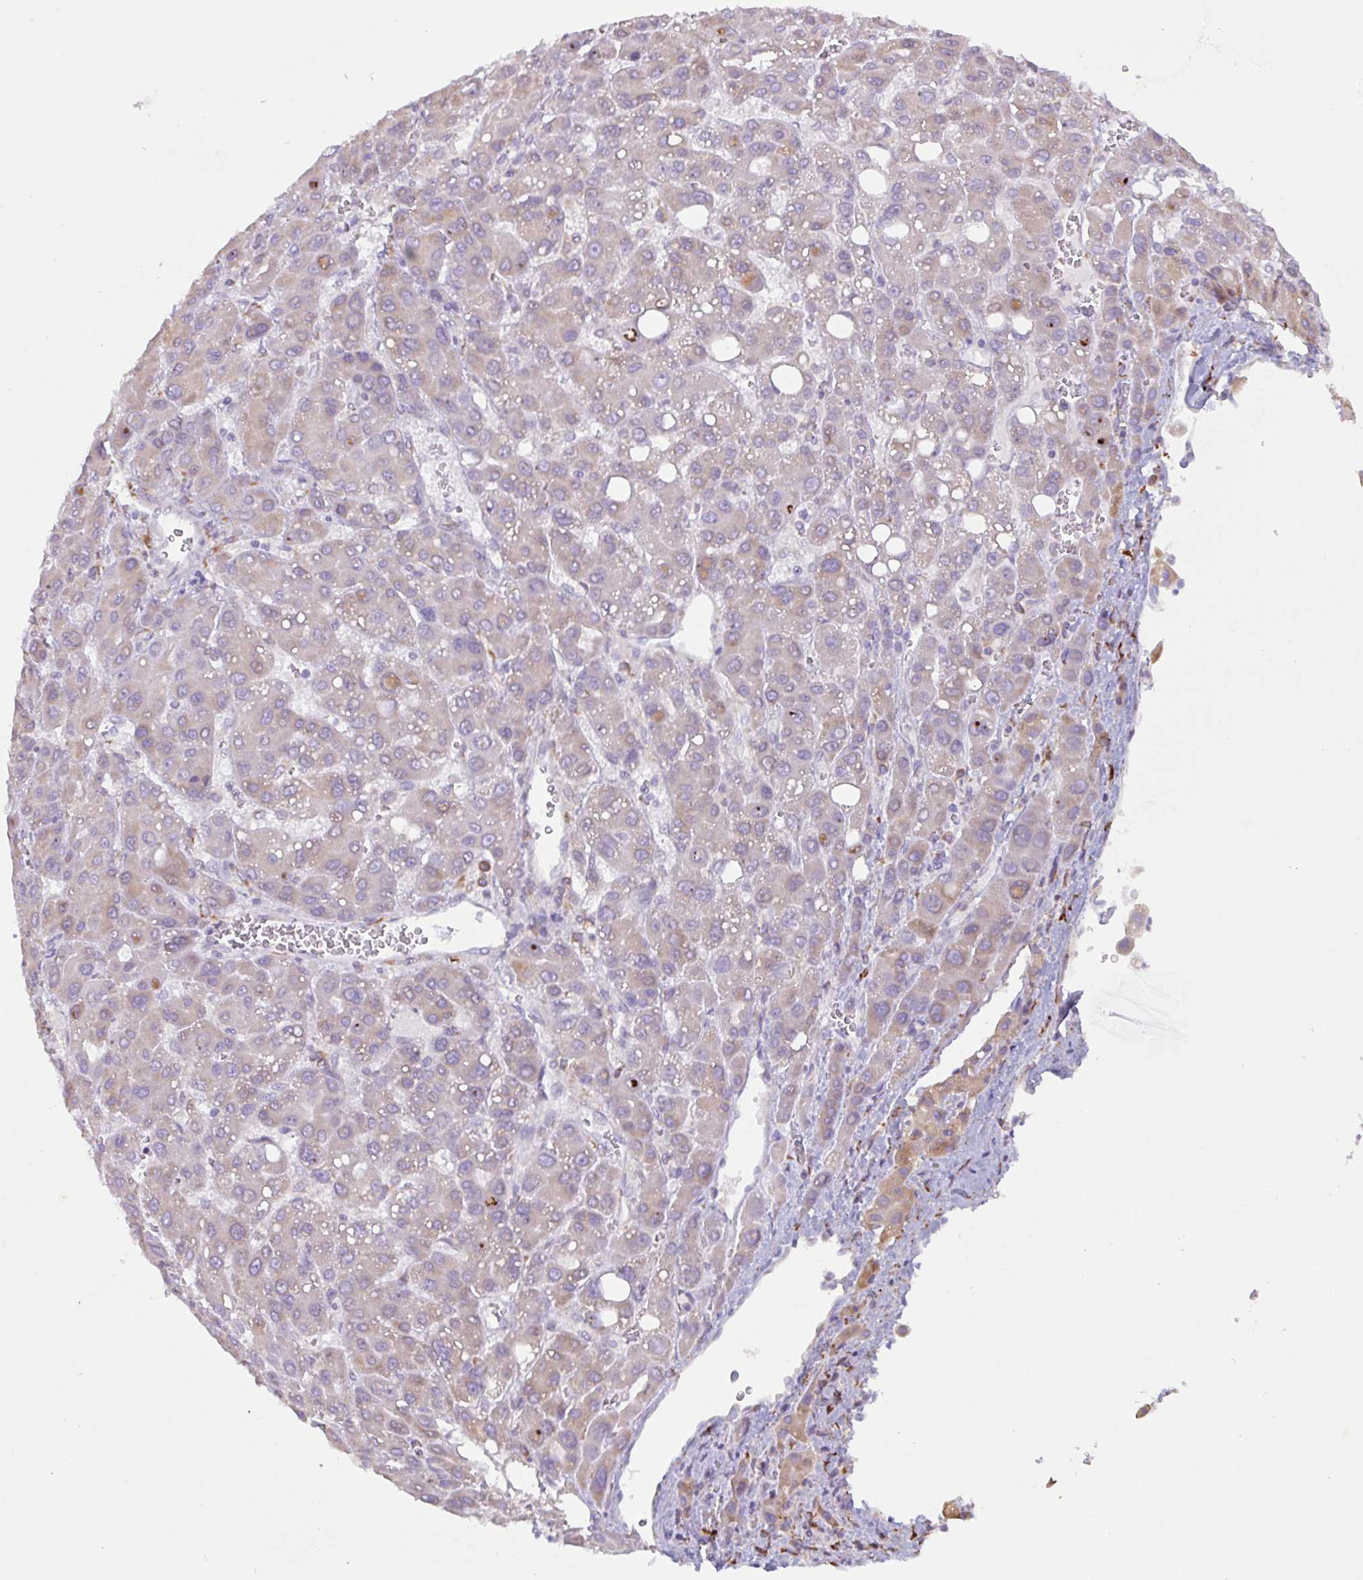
{"staining": {"intensity": "negative", "quantity": "none", "location": "none"}, "tissue": "liver cancer", "cell_type": "Tumor cells", "image_type": "cancer", "snomed": [{"axis": "morphology", "description": "Carcinoma, Hepatocellular, NOS"}, {"axis": "topography", "description": "Liver"}], "caption": "An immunohistochemistry photomicrograph of liver cancer is shown. There is no staining in tumor cells of liver cancer. The staining is performed using DAB (3,3'-diaminobenzidine) brown chromogen with nuclei counter-stained in using hematoxylin.", "gene": "DOK4", "patient": {"sex": "male", "age": 55}}